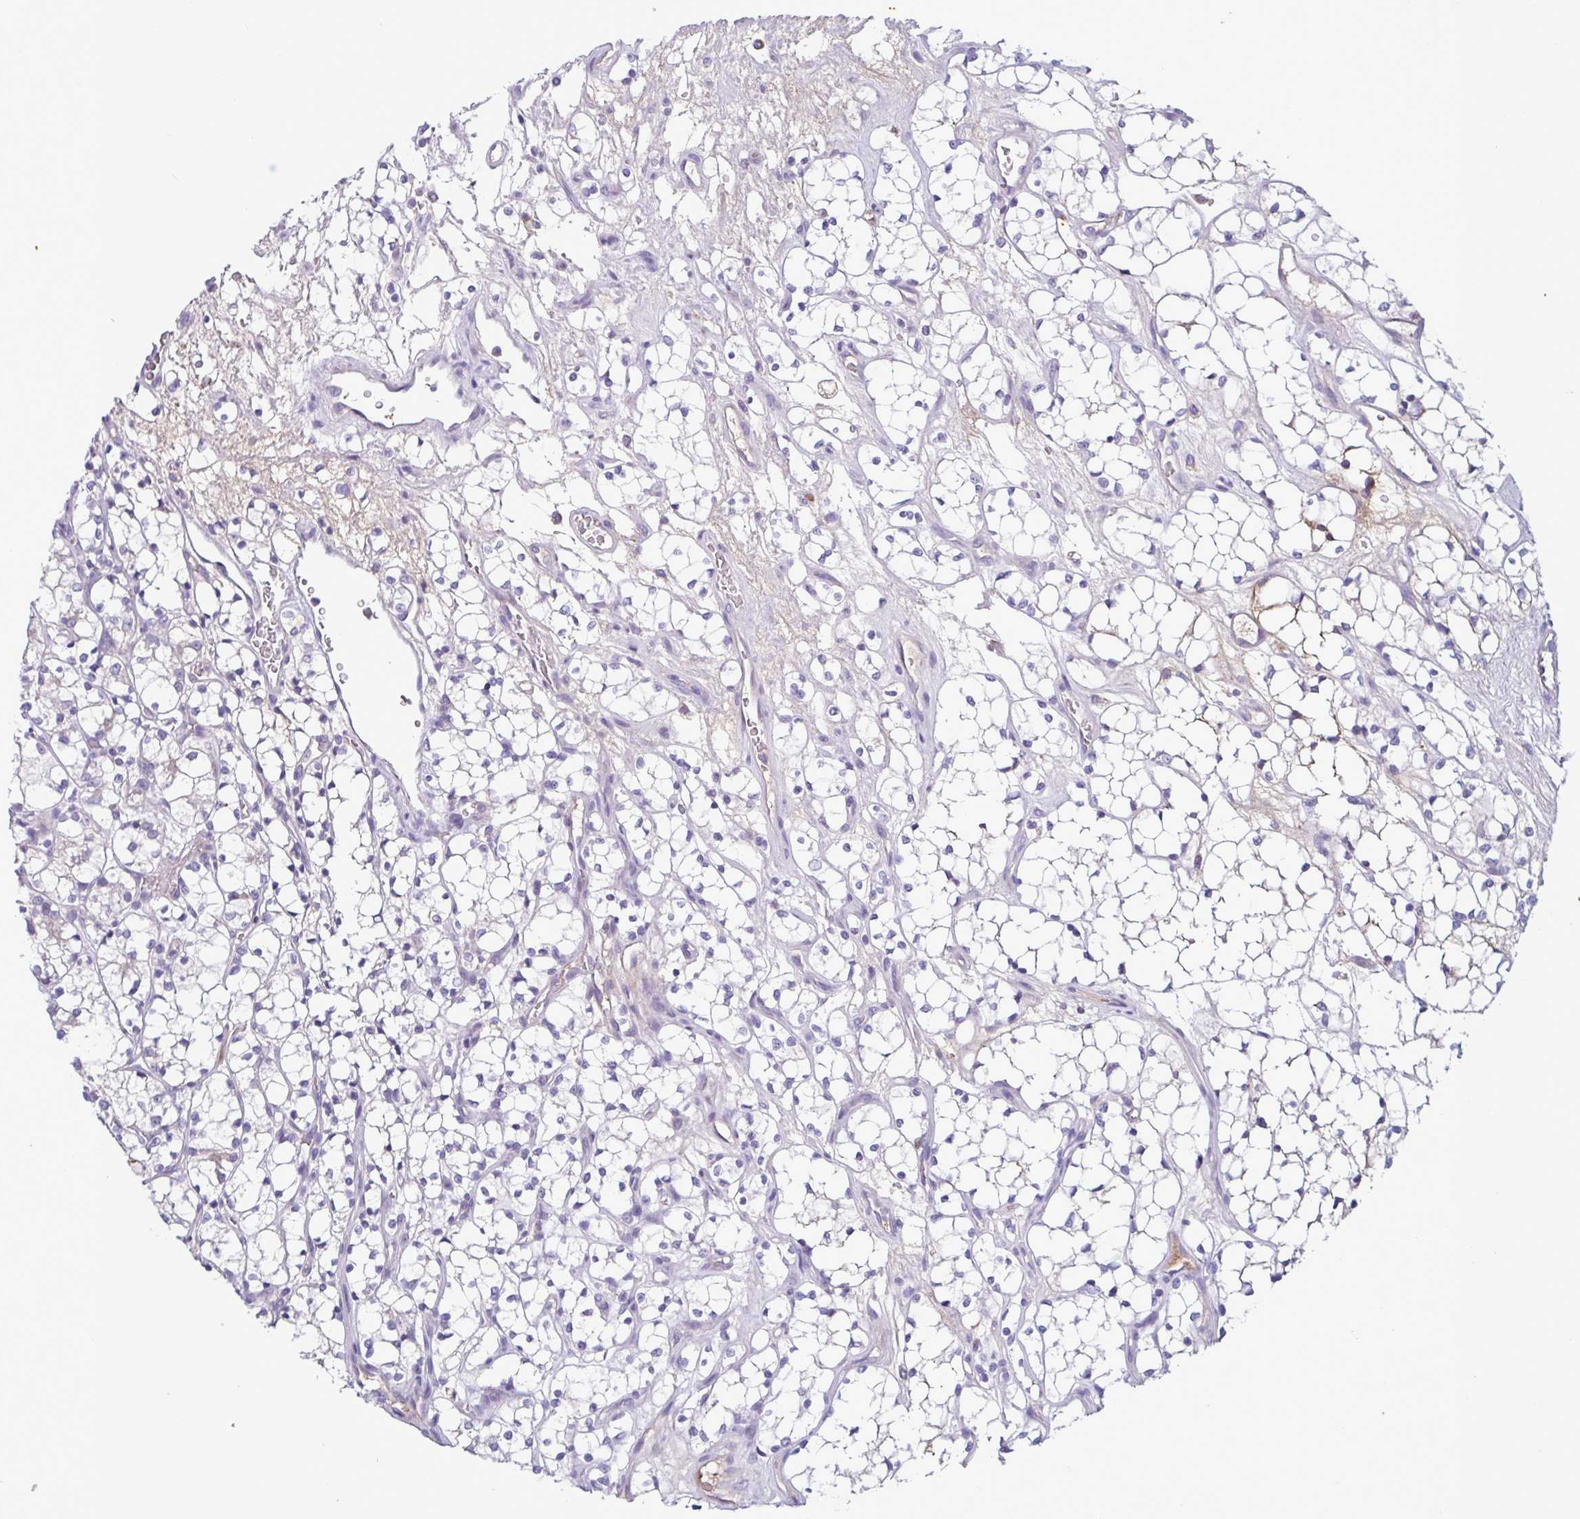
{"staining": {"intensity": "negative", "quantity": "none", "location": "none"}, "tissue": "renal cancer", "cell_type": "Tumor cells", "image_type": "cancer", "snomed": [{"axis": "morphology", "description": "Adenocarcinoma, NOS"}, {"axis": "topography", "description": "Kidney"}], "caption": "Tumor cells show no significant positivity in renal adenocarcinoma.", "gene": "F13B", "patient": {"sex": "female", "age": 69}}